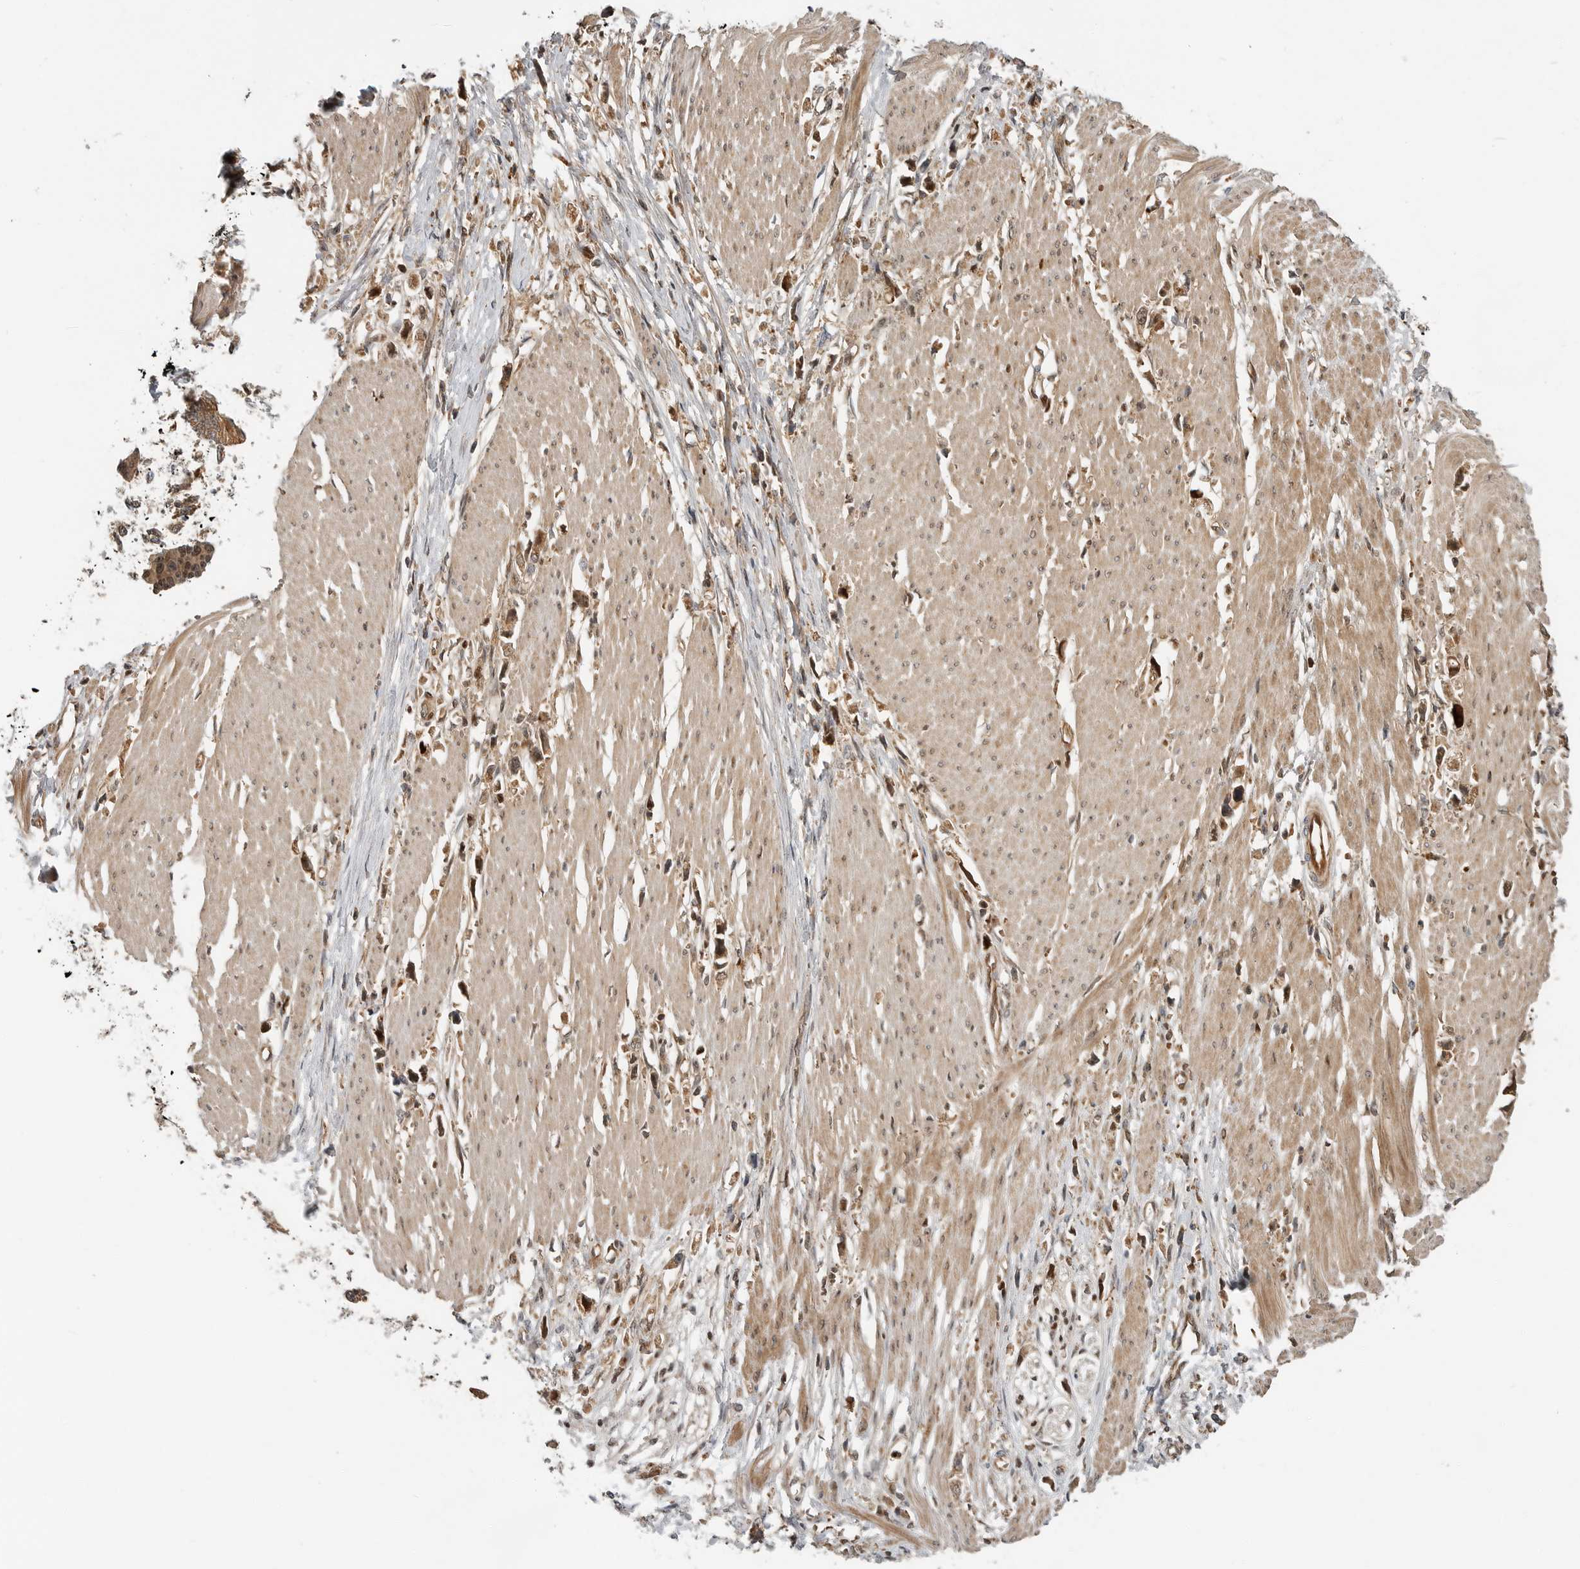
{"staining": {"intensity": "strong", "quantity": ">75%", "location": "cytoplasmic/membranous,nuclear"}, "tissue": "stomach cancer", "cell_type": "Tumor cells", "image_type": "cancer", "snomed": [{"axis": "morphology", "description": "Adenocarcinoma, NOS"}, {"axis": "topography", "description": "Stomach"}], "caption": "Immunohistochemistry (IHC) staining of stomach adenocarcinoma, which displays high levels of strong cytoplasmic/membranous and nuclear expression in about >75% of tumor cells indicating strong cytoplasmic/membranous and nuclear protein expression. The staining was performed using DAB (3,3'-diaminobenzidine) (brown) for protein detection and nuclei were counterstained in hematoxylin (blue).", "gene": "STRAP", "patient": {"sex": "female", "age": 59}}